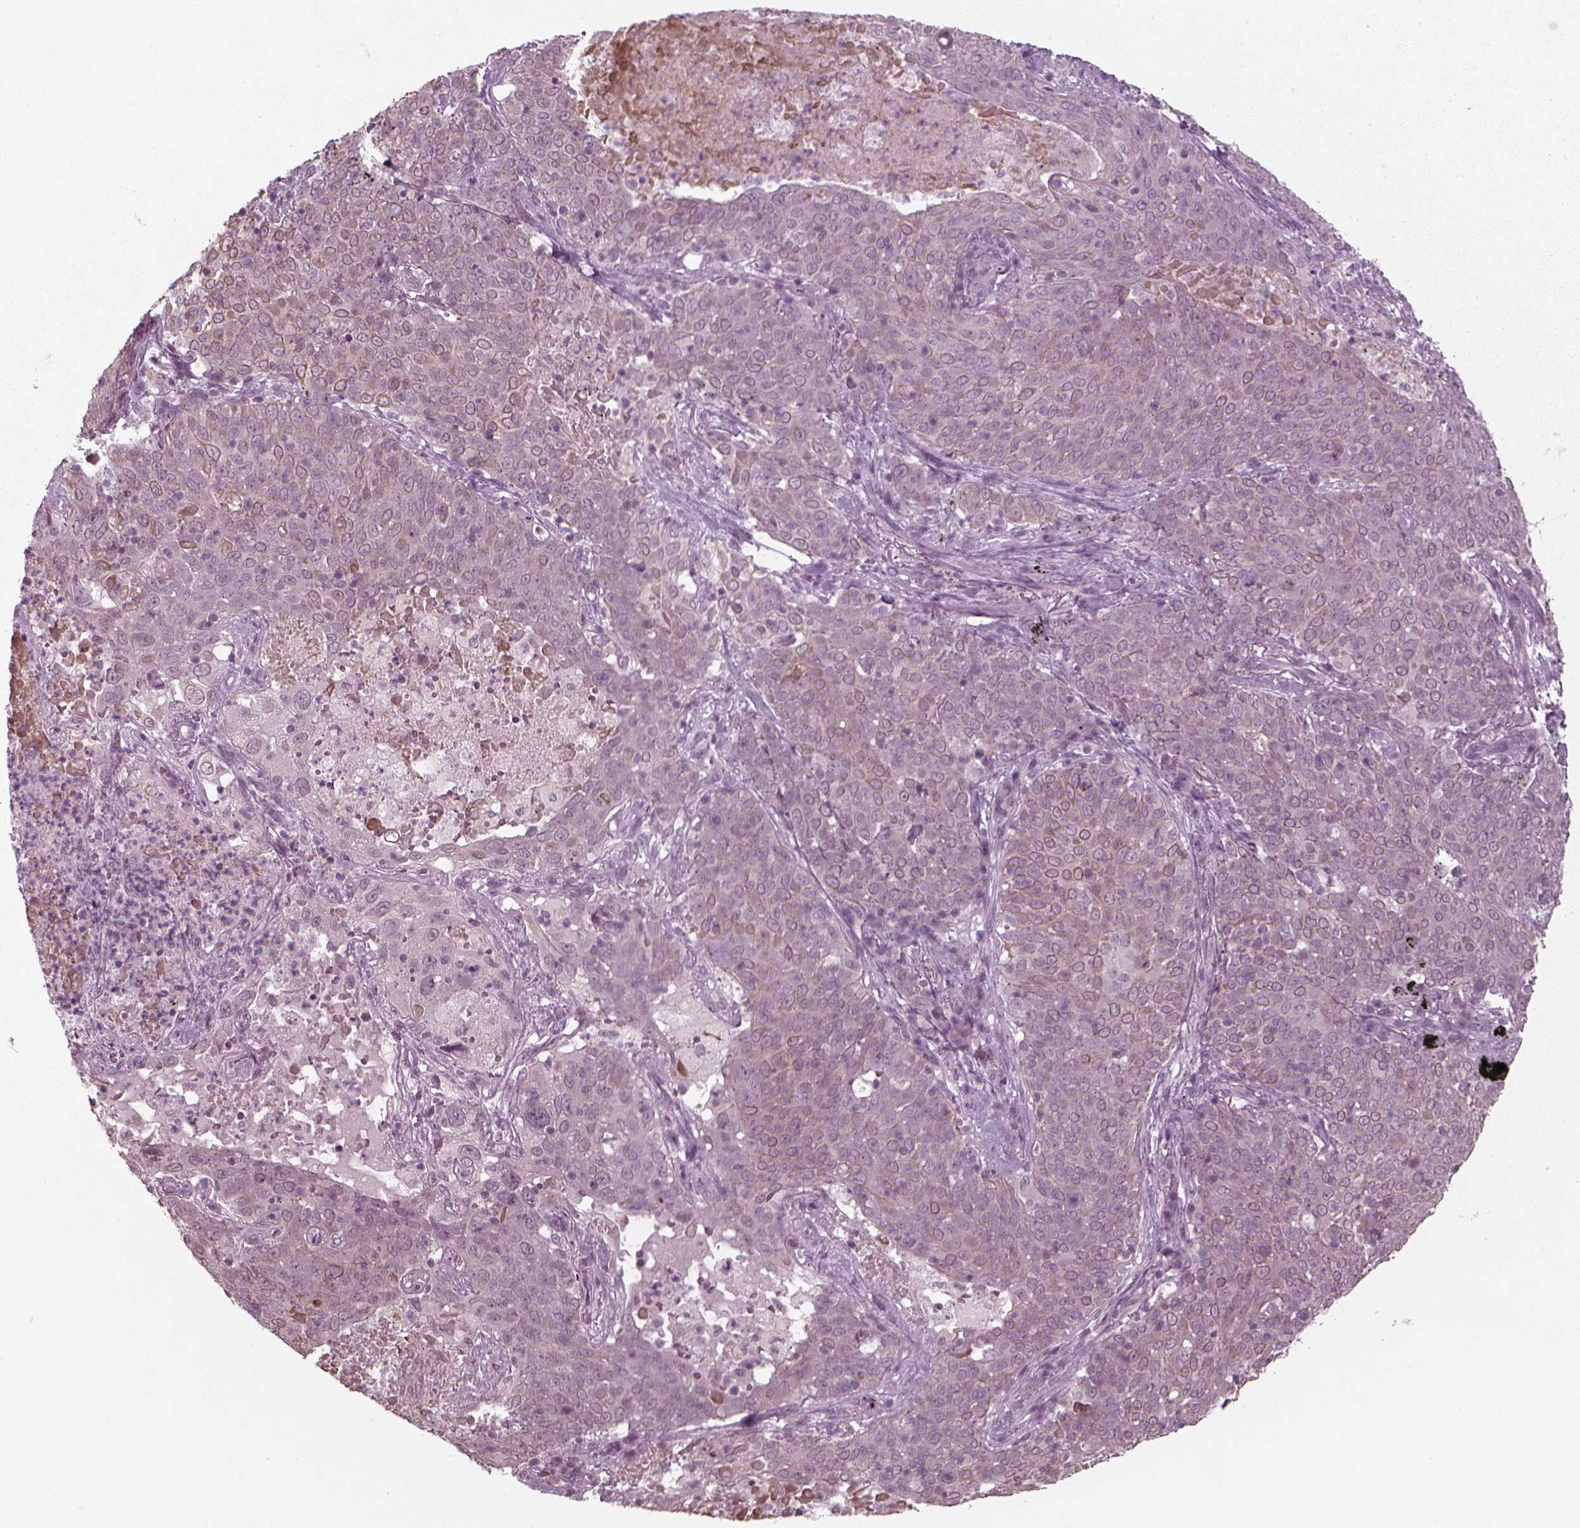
{"staining": {"intensity": "weak", "quantity": "25%-75%", "location": "cytoplasmic/membranous"}, "tissue": "lung cancer", "cell_type": "Tumor cells", "image_type": "cancer", "snomed": [{"axis": "morphology", "description": "Squamous cell carcinoma, NOS"}, {"axis": "topography", "description": "Lung"}], "caption": "Weak cytoplasmic/membranous positivity is seen in about 25%-75% of tumor cells in lung squamous cell carcinoma.", "gene": "MGAT4D", "patient": {"sex": "male", "age": 82}}